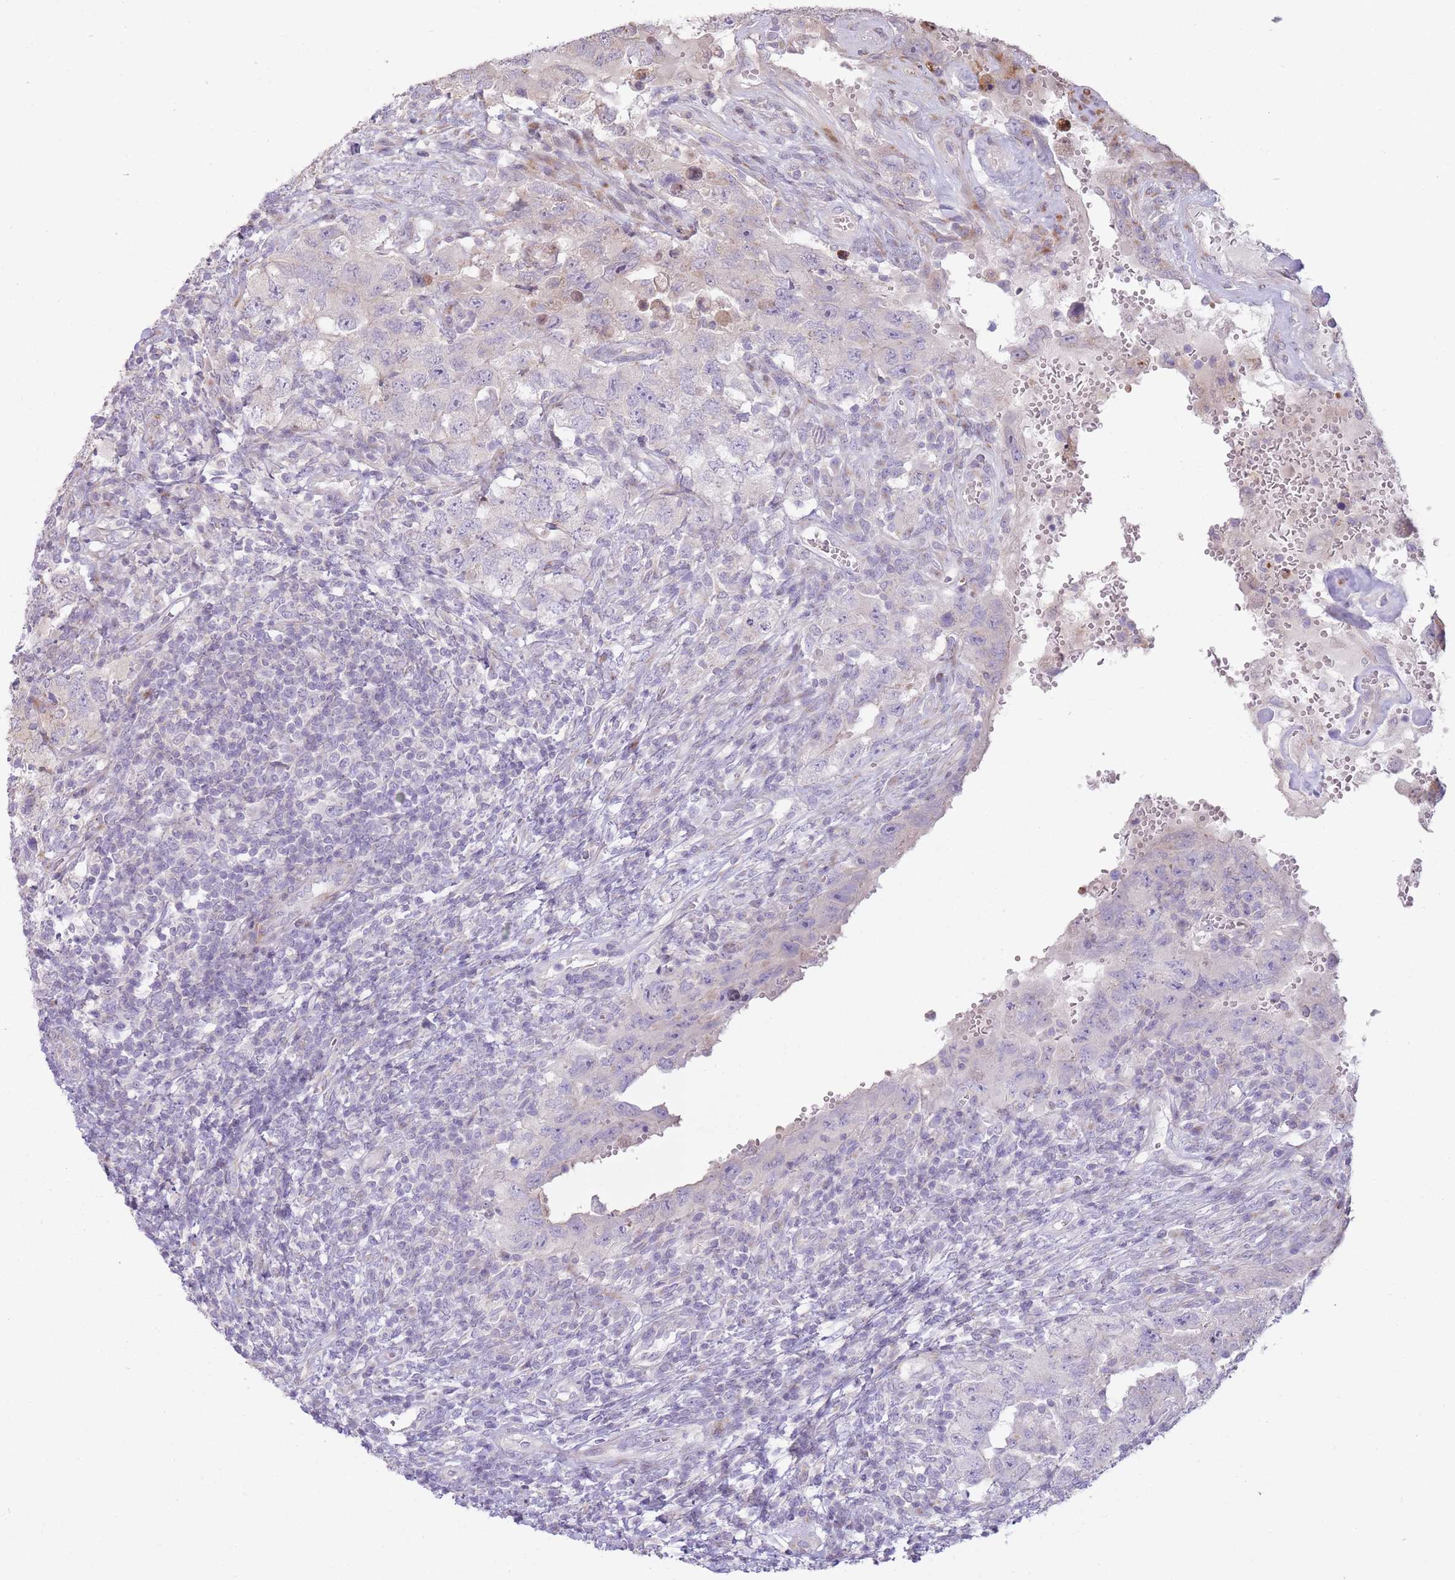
{"staining": {"intensity": "negative", "quantity": "none", "location": "none"}, "tissue": "testis cancer", "cell_type": "Tumor cells", "image_type": "cancer", "snomed": [{"axis": "morphology", "description": "Carcinoma, Embryonal, NOS"}, {"axis": "topography", "description": "Testis"}], "caption": "Image shows no significant protein expression in tumor cells of testis cancer.", "gene": "PPP3R2", "patient": {"sex": "male", "age": 26}}